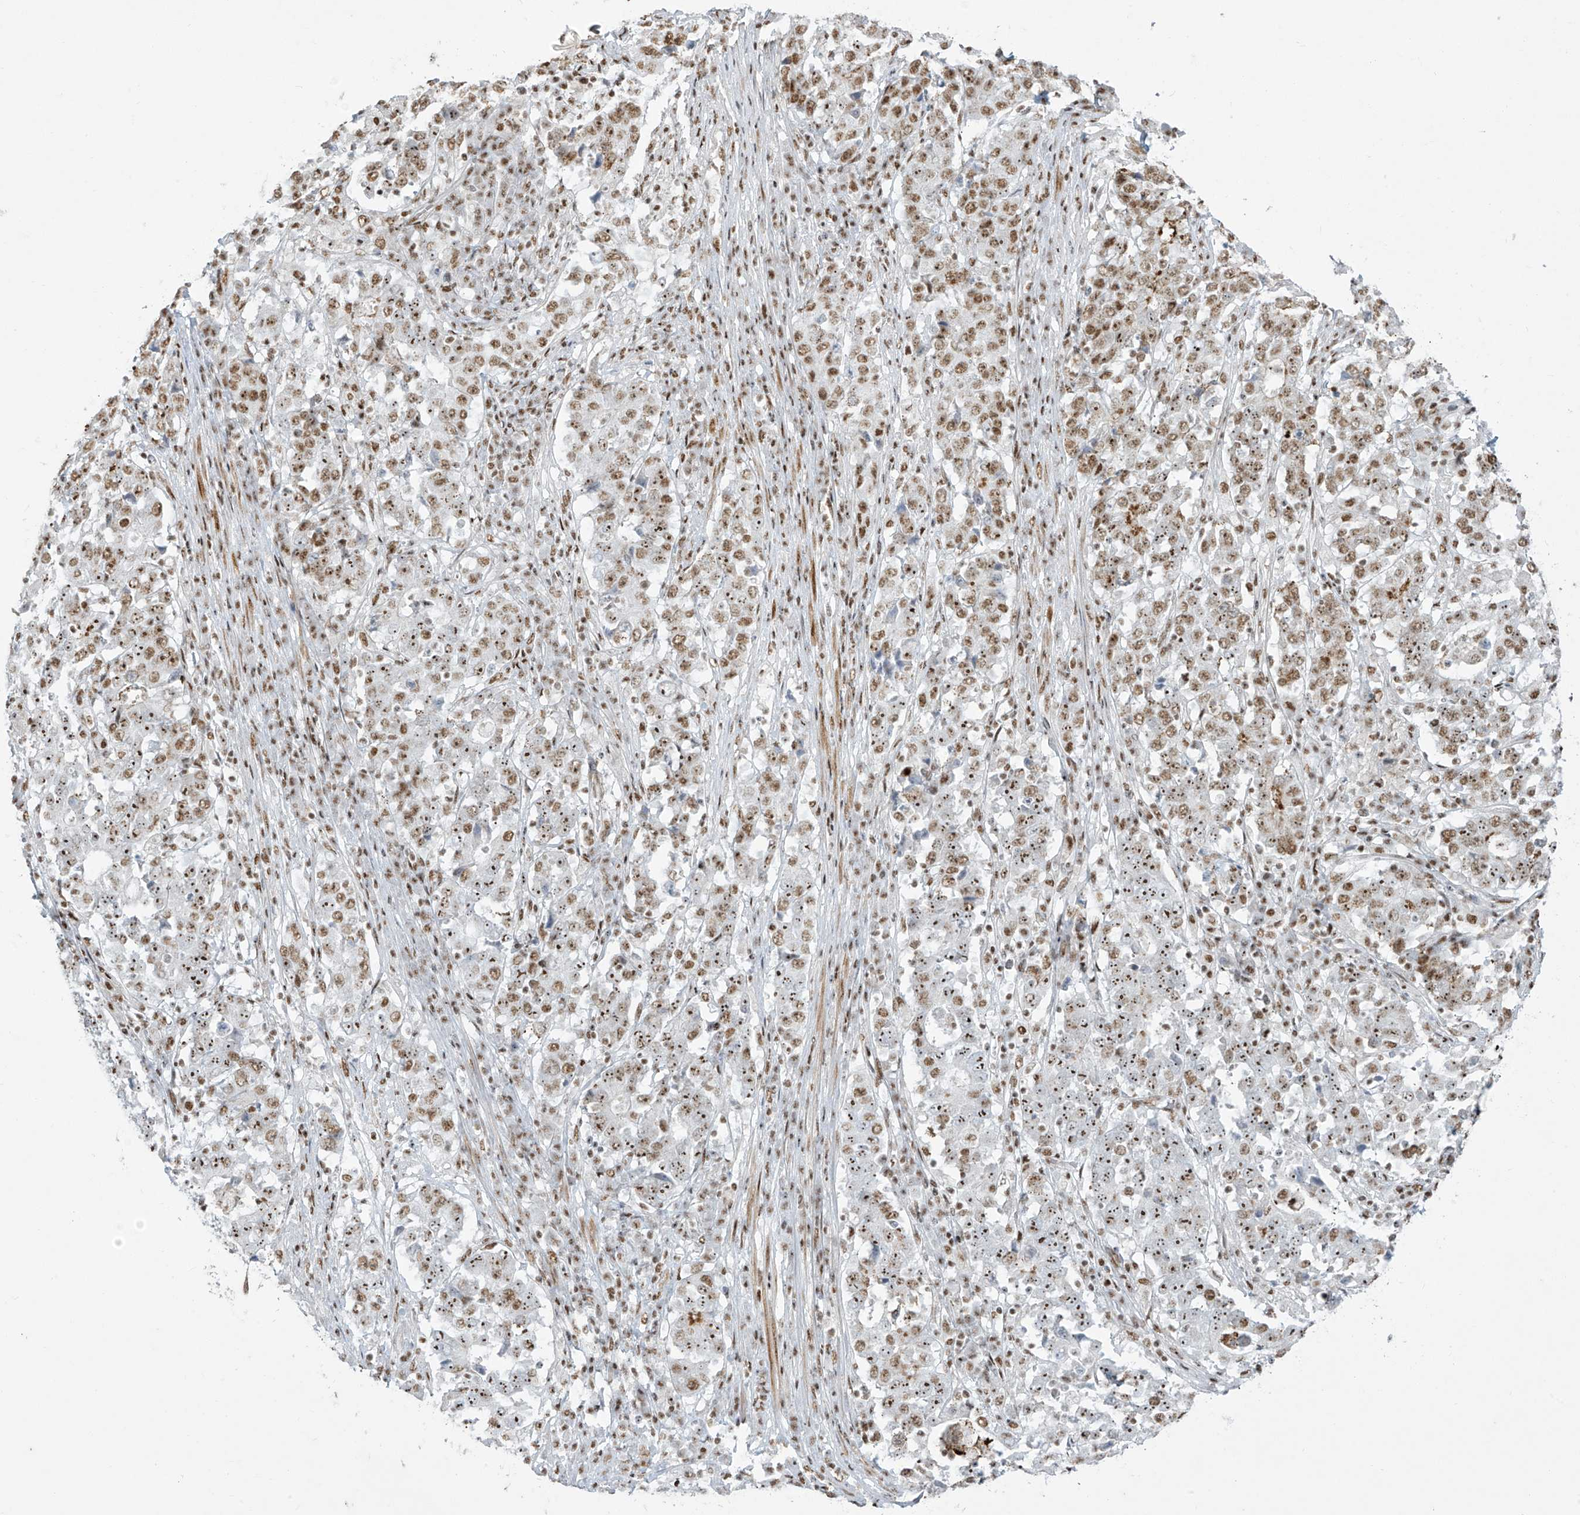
{"staining": {"intensity": "moderate", "quantity": ">75%", "location": "nuclear"}, "tissue": "stomach cancer", "cell_type": "Tumor cells", "image_type": "cancer", "snomed": [{"axis": "morphology", "description": "Adenocarcinoma, NOS"}, {"axis": "topography", "description": "Stomach"}], "caption": "A brown stain labels moderate nuclear positivity of a protein in adenocarcinoma (stomach) tumor cells.", "gene": "MS4A6A", "patient": {"sex": "male", "age": 59}}